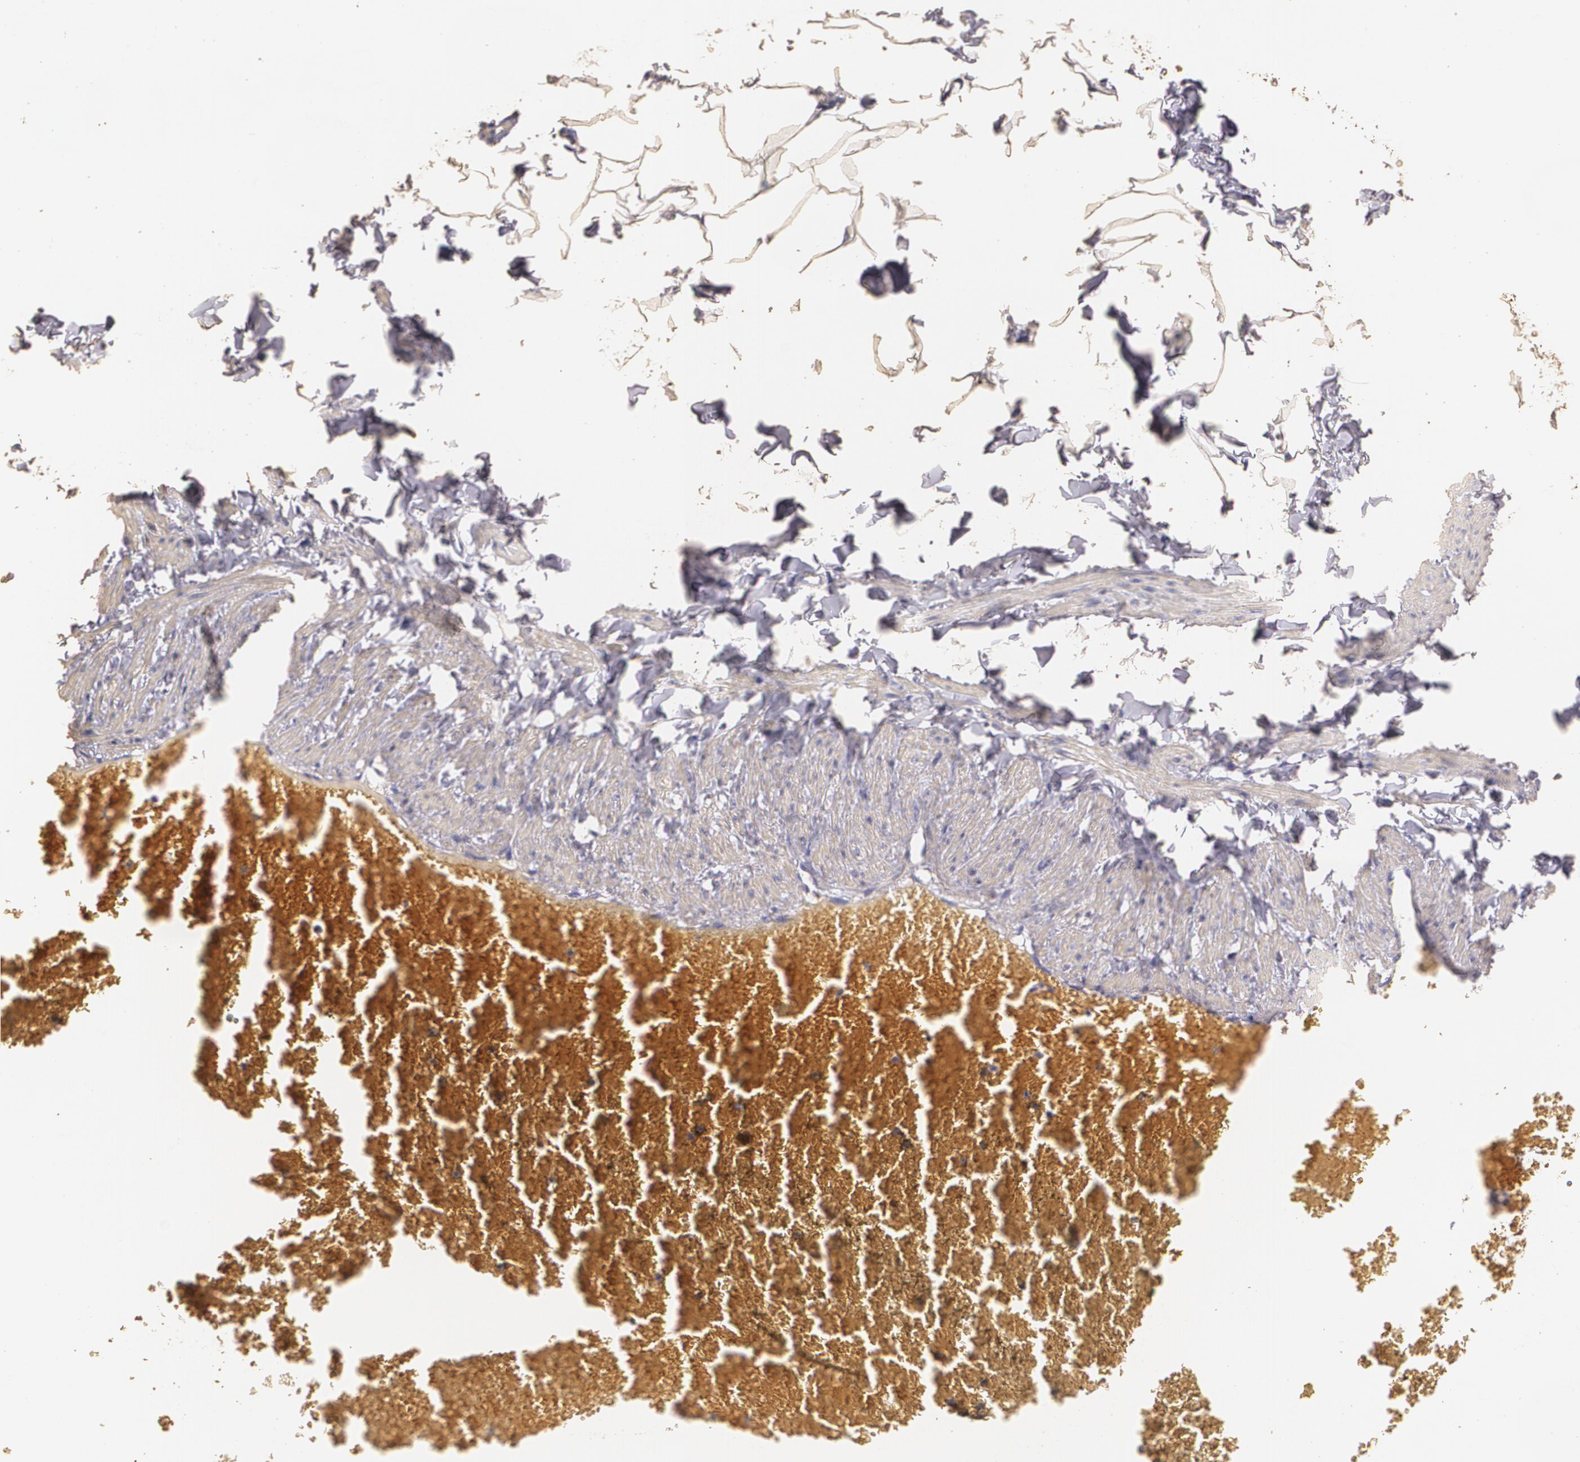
{"staining": {"intensity": "negative", "quantity": "none", "location": "none"}, "tissue": "adipose tissue", "cell_type": "Adipocytes", "image_type": "normal", "snomed": [{"axis": "morphology", "description": "Normal tissue, NOS"}, {"axis": "topography", "description": "Vascular tissue"}], "caption": "Adipose tissue stained for a protein using immunohistochemistry (IHC) exhibits no expression adipocytes.", "gene": "TGFBR1", "patient": {"sex": "male", "age": 41}}